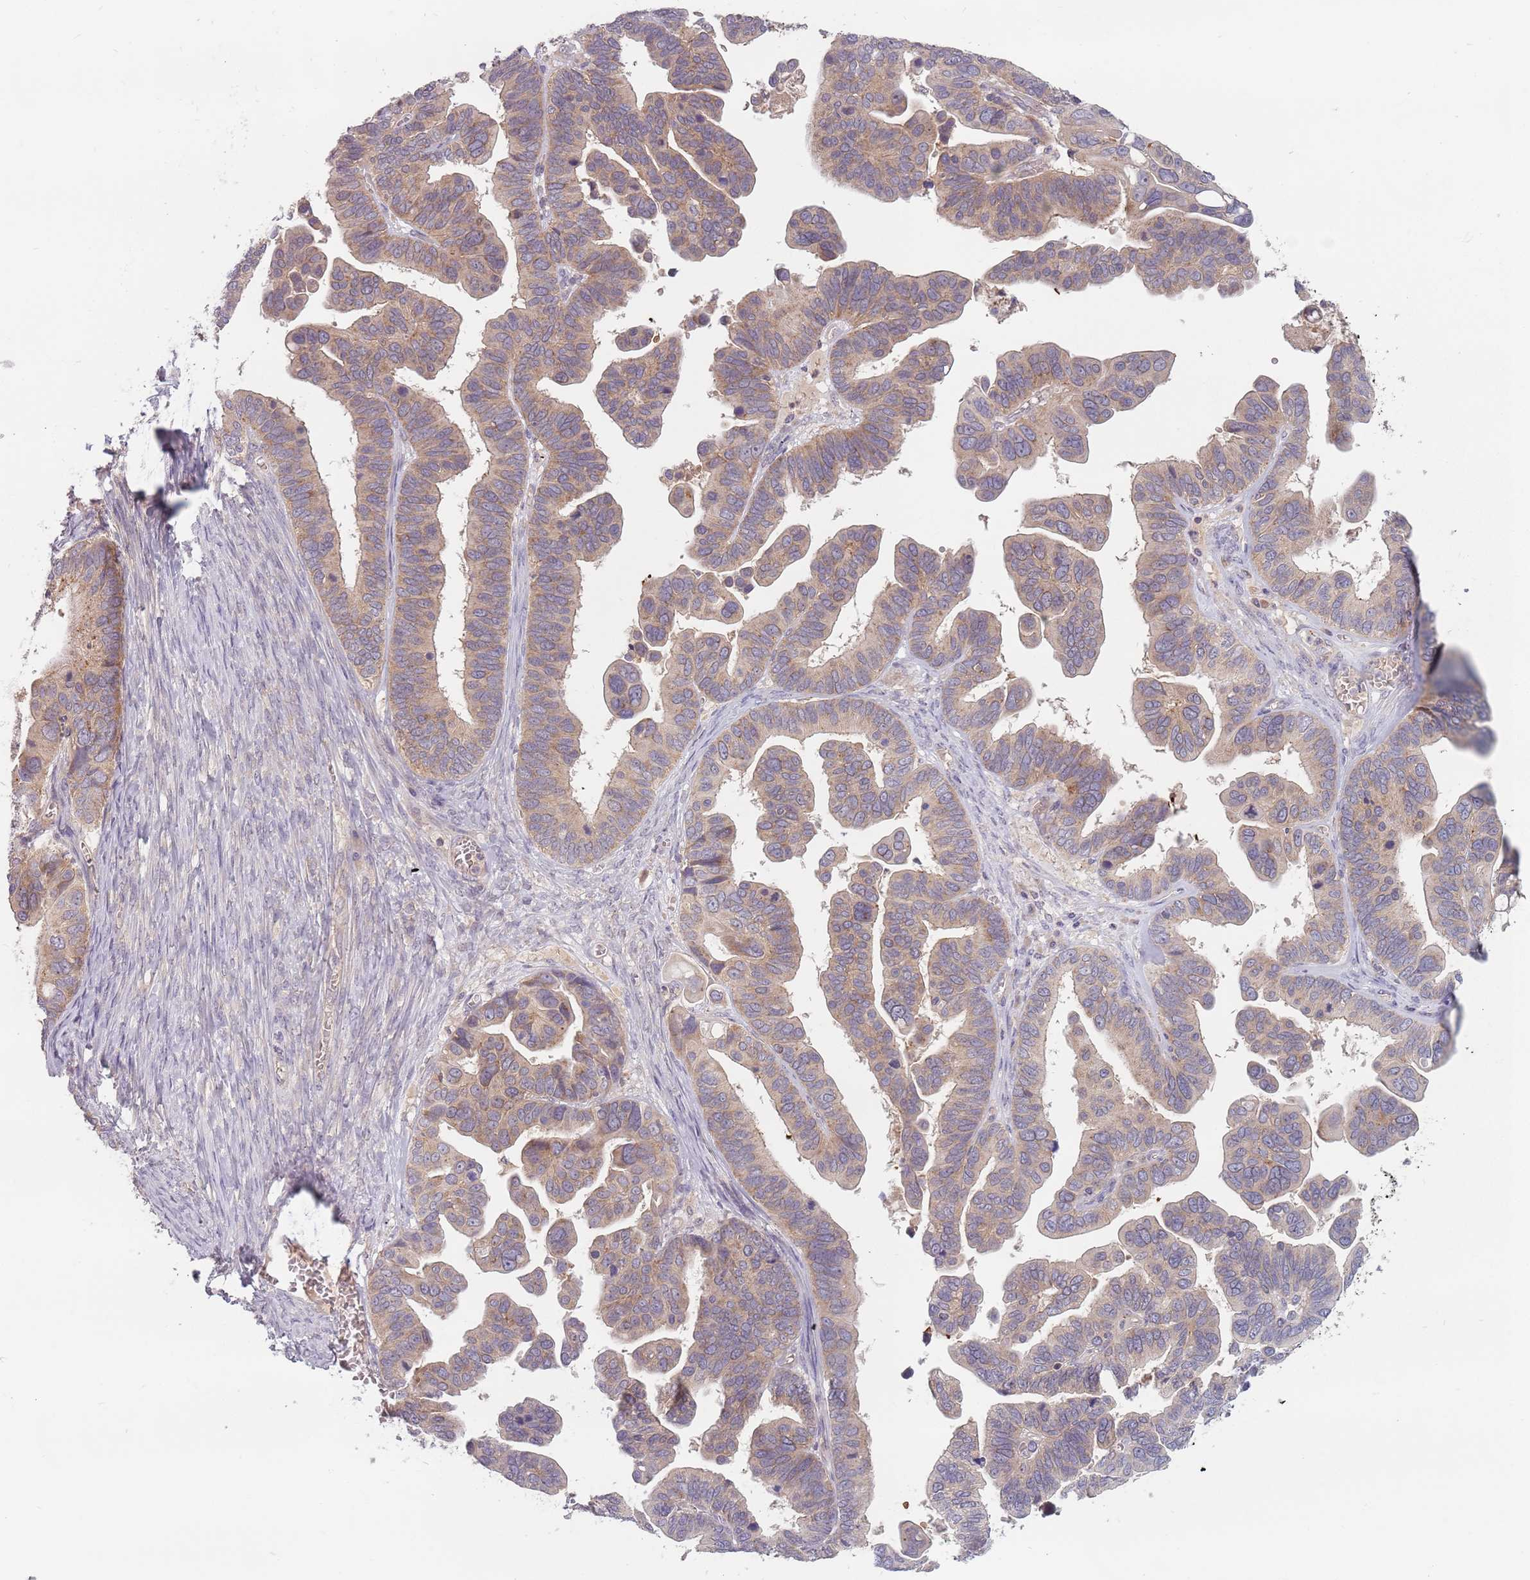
{"staining": {"intensity": "weak", "quantity": ">75%", "location": "cytoplasmic/membranous"}, "tissue": "ovarian cancer", "cell_type": "Tumor cells", "image_type": "cancer", "snomed": [{"axis": "morphology", "description": "Cystadenocarcinoma, serous, NOS"}, {"axis": "topography", "description": "Ovary"}], "caption": "Protein expression analysis of human serous cystadenocarcinoma (ovarian) reveals weak cytoplasmic/membranous staining in approximately >75% of tumor cells.", "gene": "ASB13", "patient": {"sex": "female", "age": 56}}